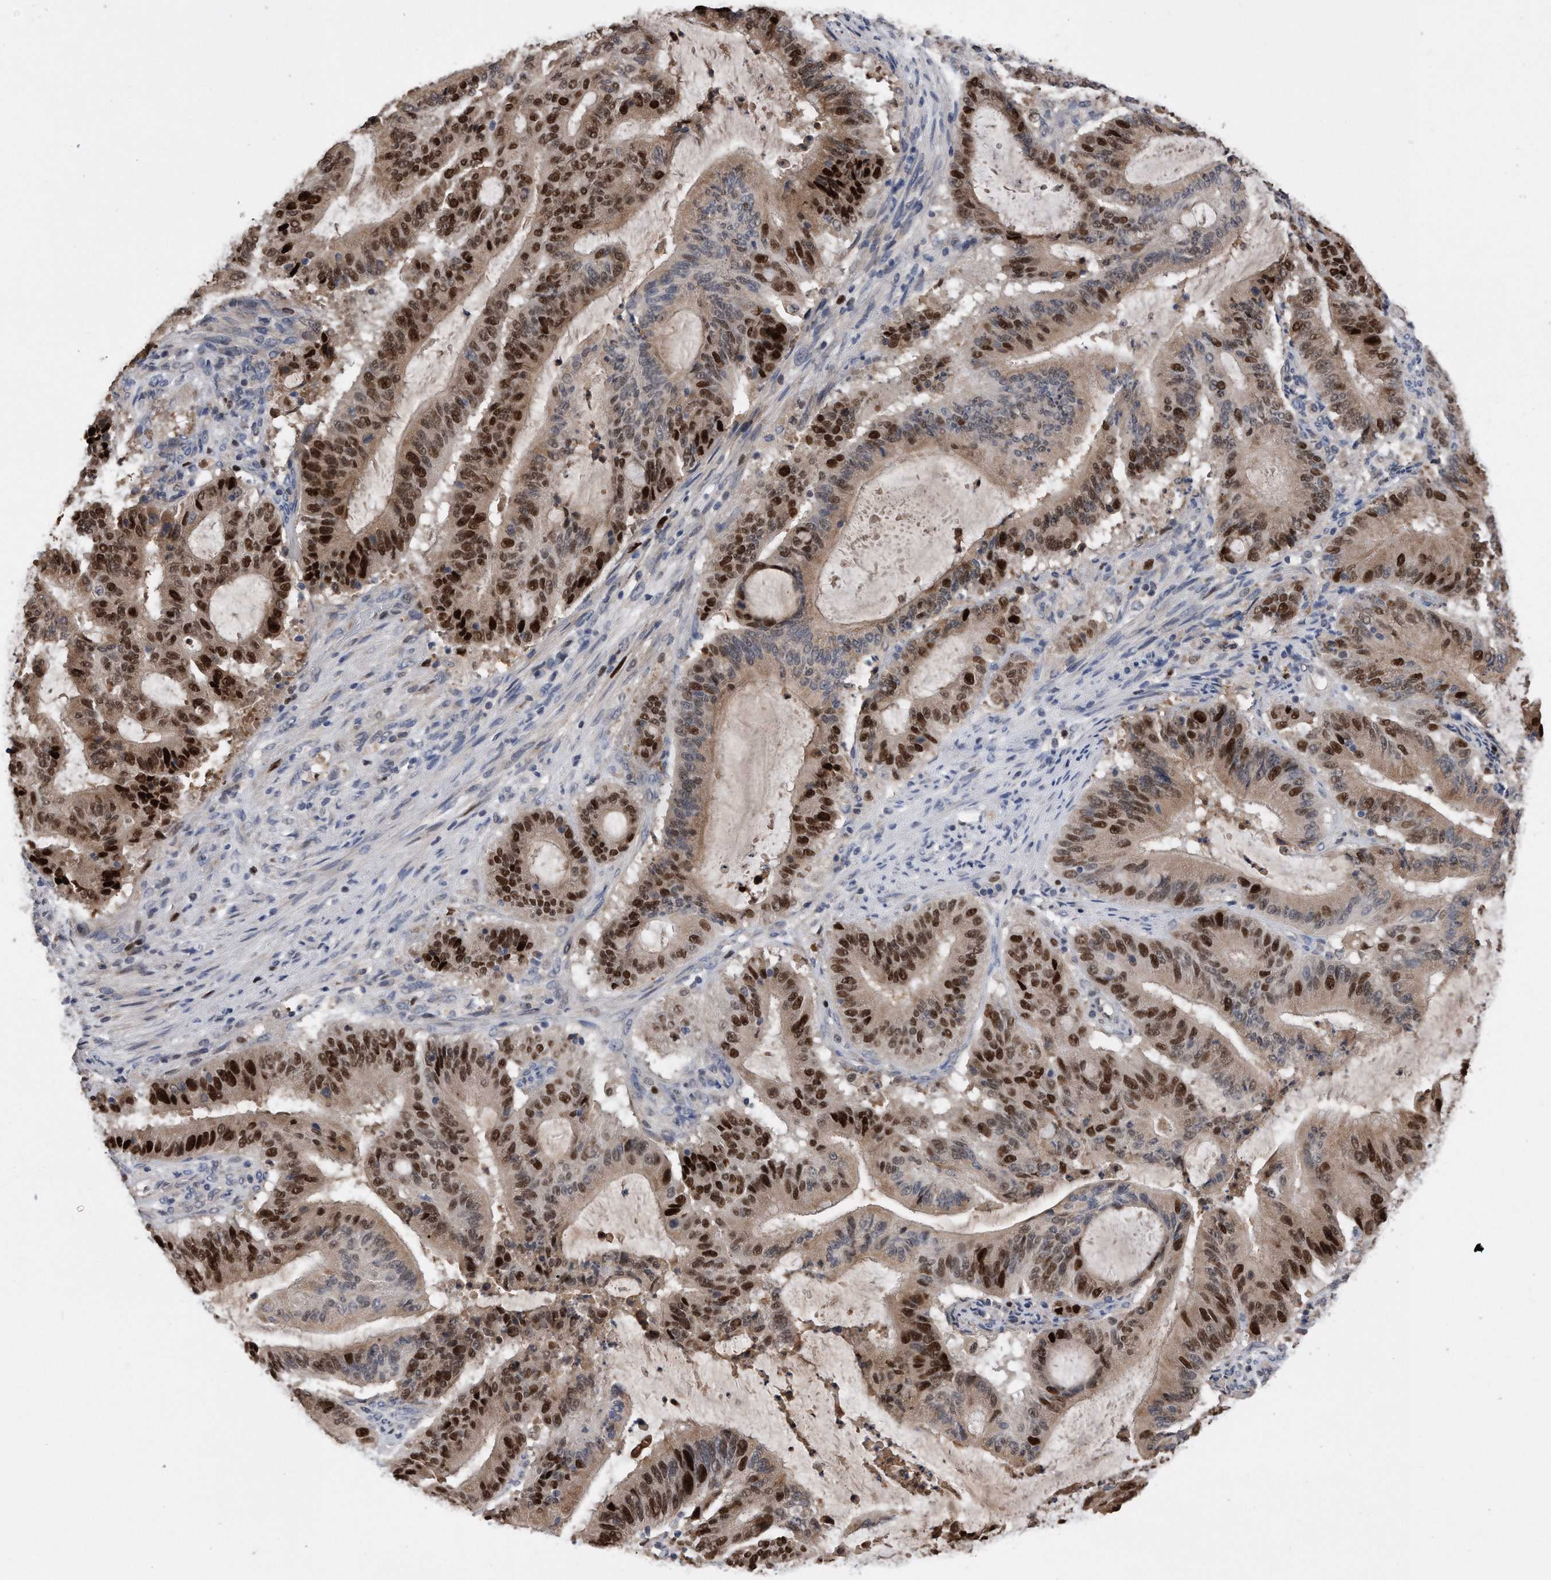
{"staining": {"intensity": "strong", "quantity": ">75%", "location": "nuclear"}, "tissue": "liver cancer", "cell_type": "Tumor cells", "image_type": "cancer", "snomed": [{"axis": "morphology", "description": "Normal tissue, NOS"}, {"axis": "morphology", "description": "Cholangiocarcinoma"}, {"axis": "topography", "description": "Liver"}, {"axis": "topography", "description": "Peripheral nerve tissue"}], "caption": "Cholangiocarcinoma (liver) stained with a protein marker displays strong staining in tumor cells.", "gene": "PCNA", "patient": {"sex": "female", "age": 73}}